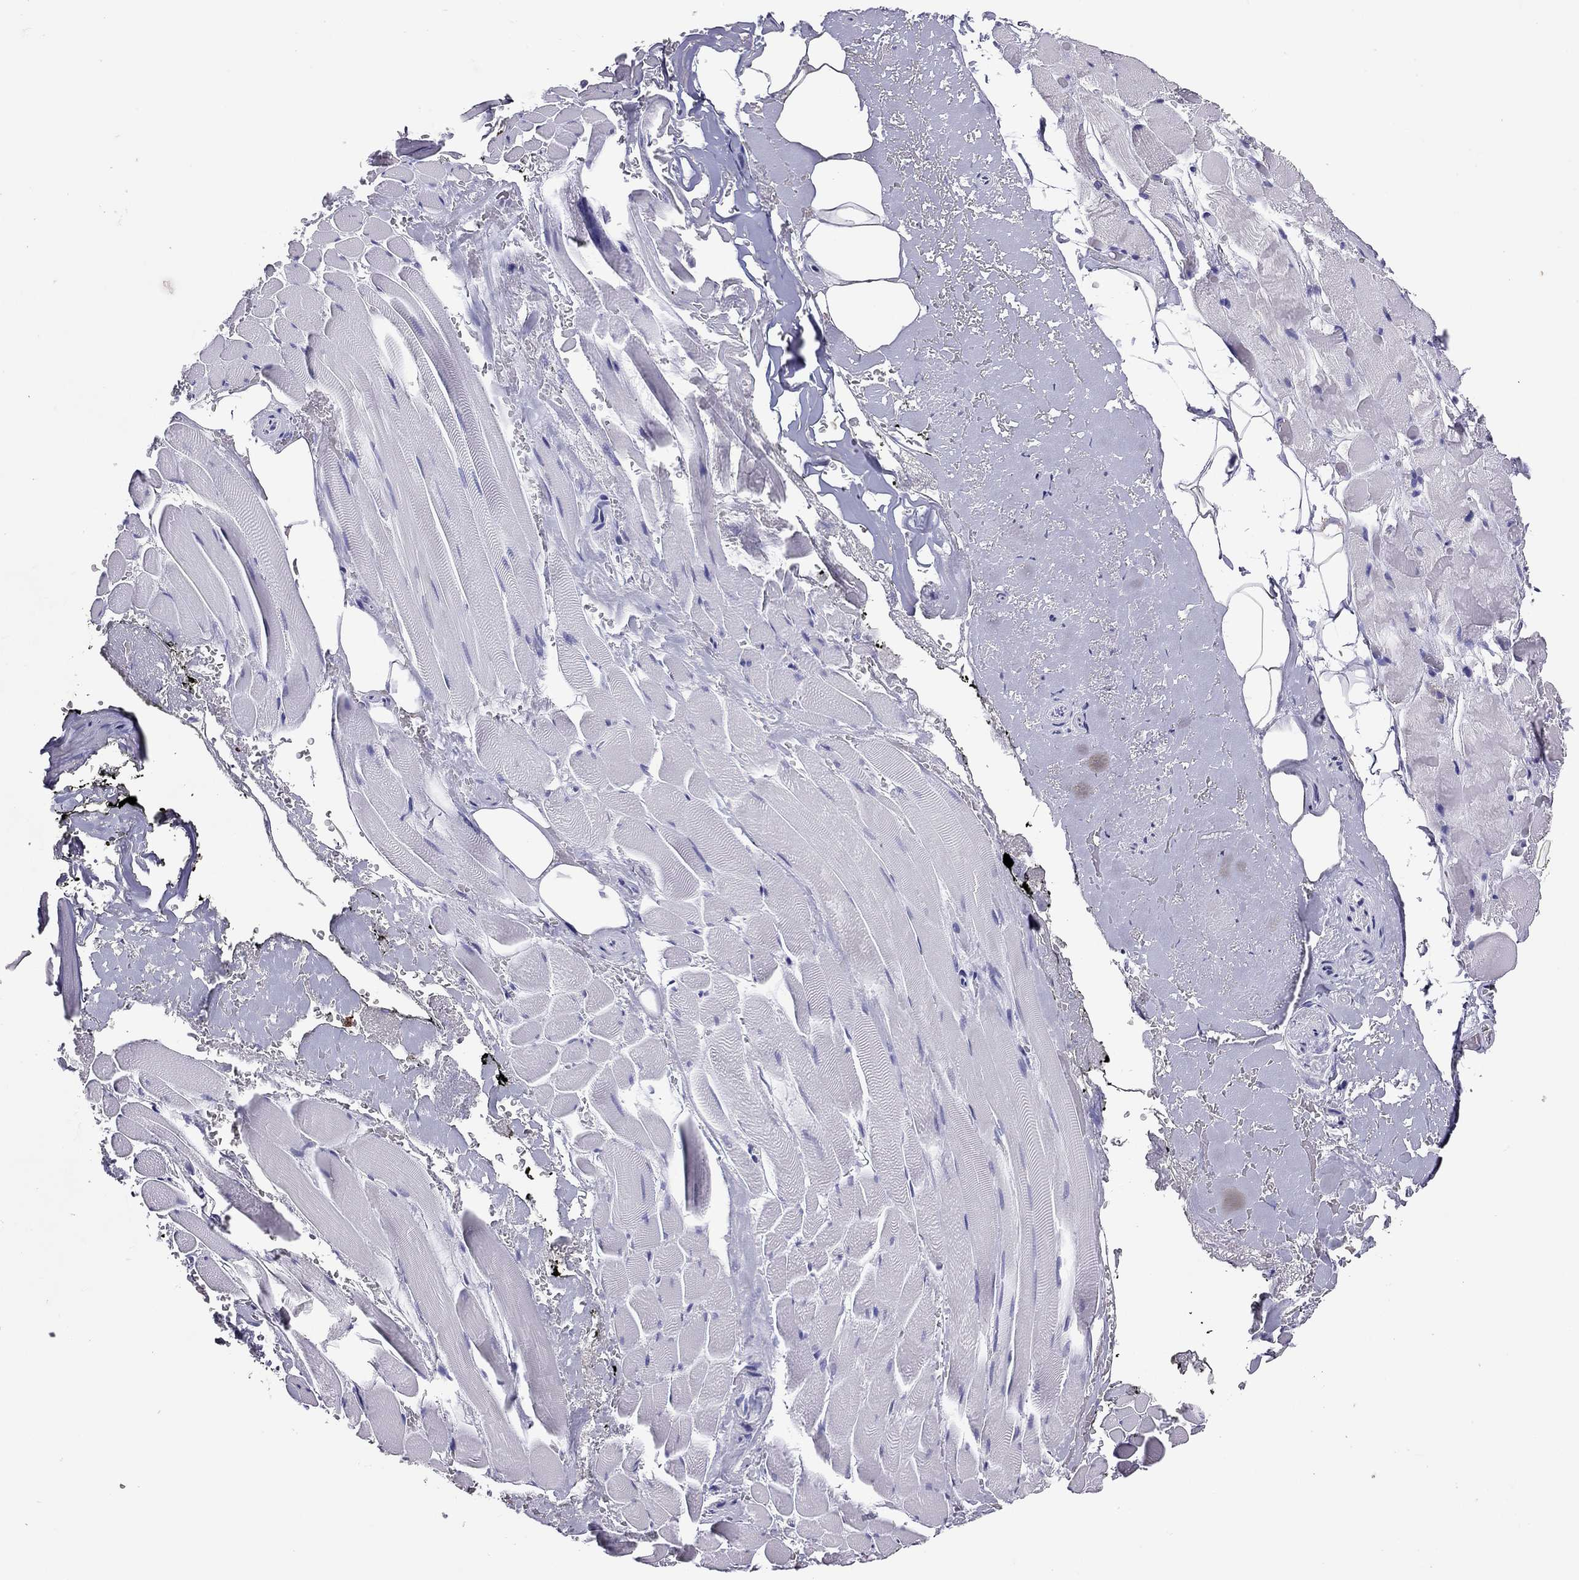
{"staining": {"intensity": "negative", "quantity": "none", "location": "none"}, "tissue": "adipose tissue", "cell_type": "Adipocytes", "image_type": "normal", "snomed": [{"axis": "morphology", "description": "Normal tissue, NOS"}, {"axis": "topography", "description": "Anal"}, {"axis": "topography", "description": "Peripheral nerve tissue"}], "caption": "High power microscopy micrograph of an immunohistochemistry image of benign adipose tissue, revealing no significant expression in adipocytes.", "gene": "CALHM1", "patient": {"sex": "male", "age": 53}}